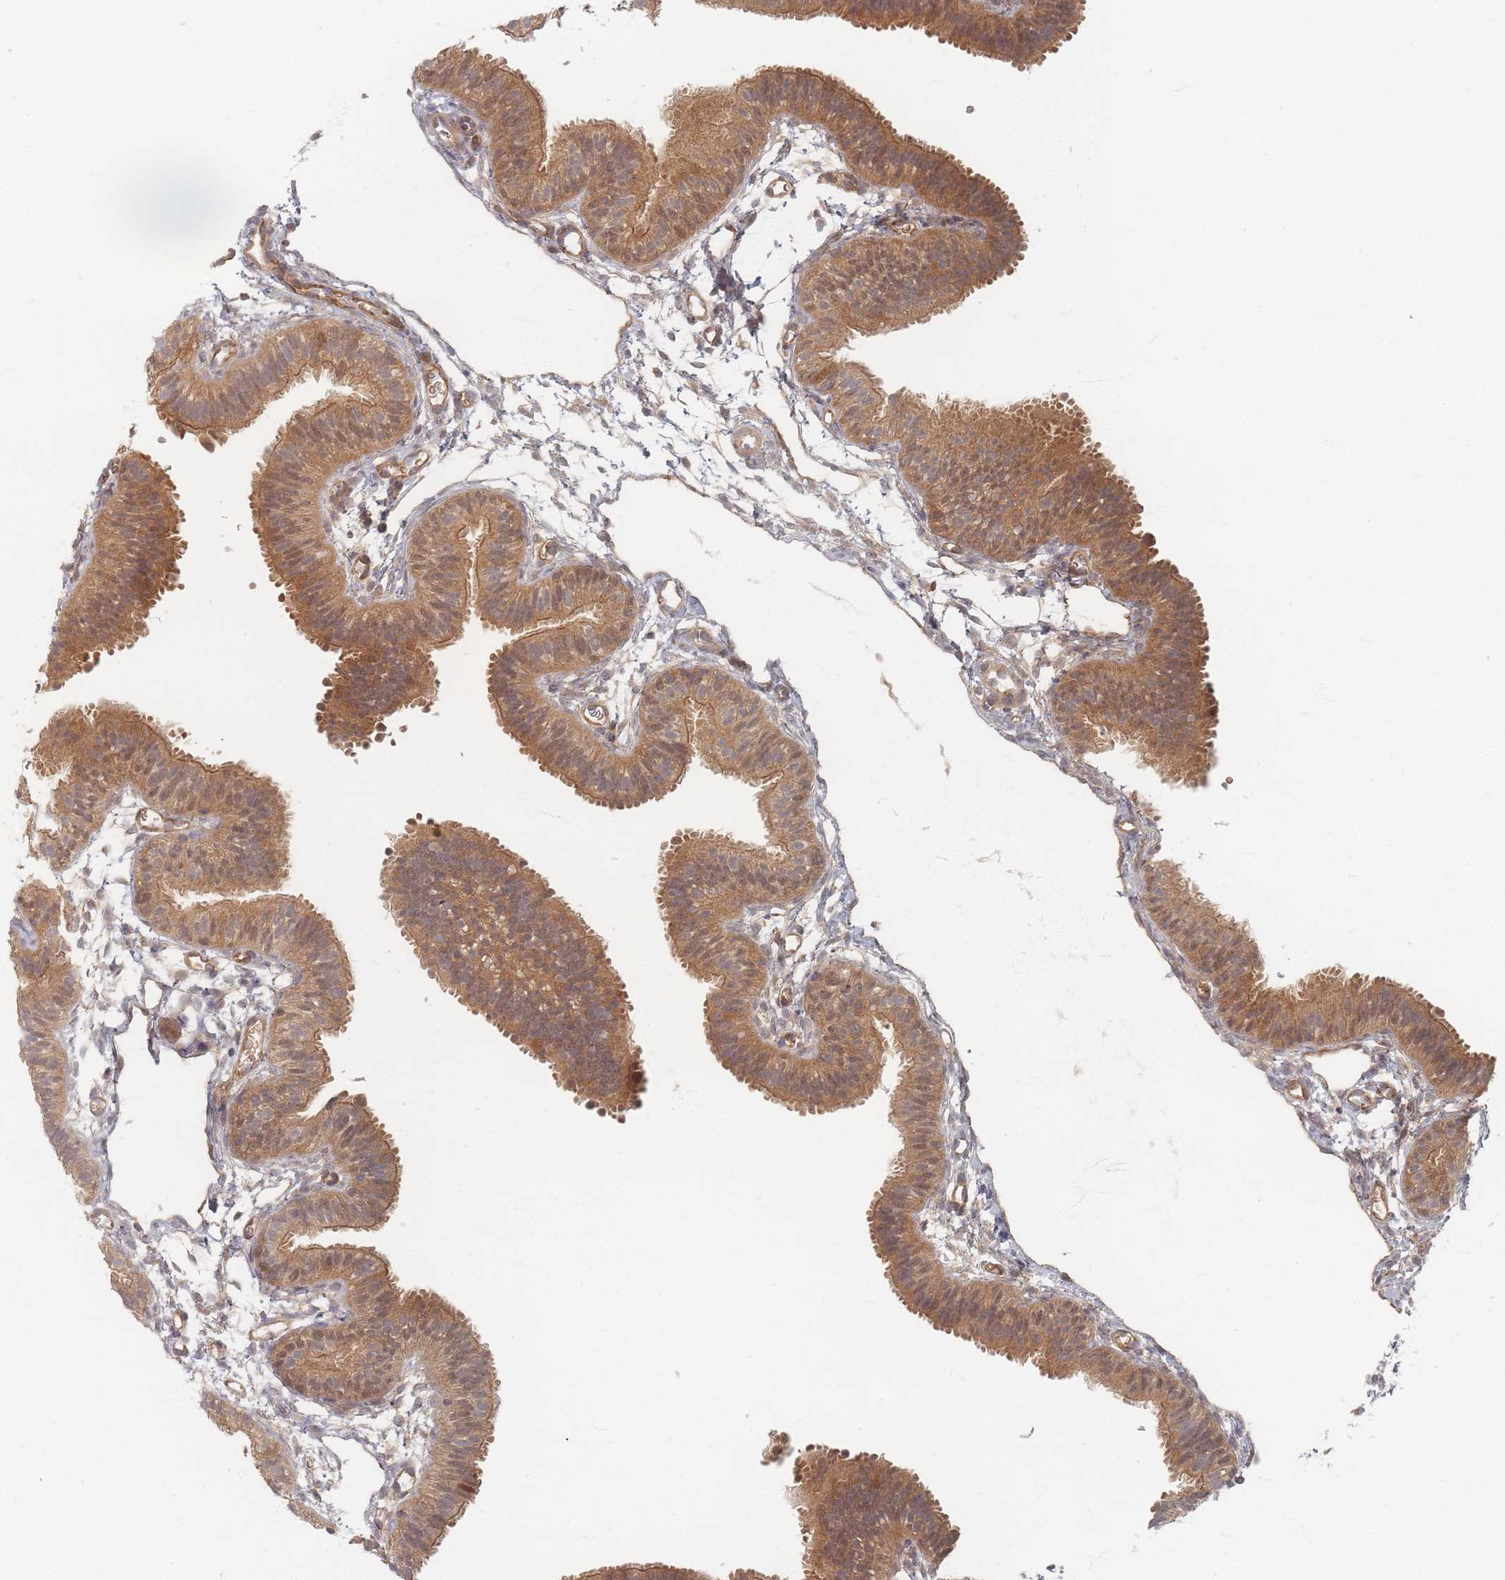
{"staining": {"intensity": "moderate", "quantity": ">75%", "location": "cytoplasmic/membranous"}, "tissue": "fallopian tube", "cell_type": "Glandular cells", "image_type": "normal", "snomed": [{"axis": "morphology", "description": "Normal tissue, NOS"}, {"axis": "topography", "description": "Fallopian tube"}], "caption": "Benign fallopian tube reveals moderate cytoplasmic/membranous expression in approximately >75% of glandular cells, visualized by immunohistochemistry.", "gene": "PSMD9", "patient": {"sex": "female", "age": 35}}